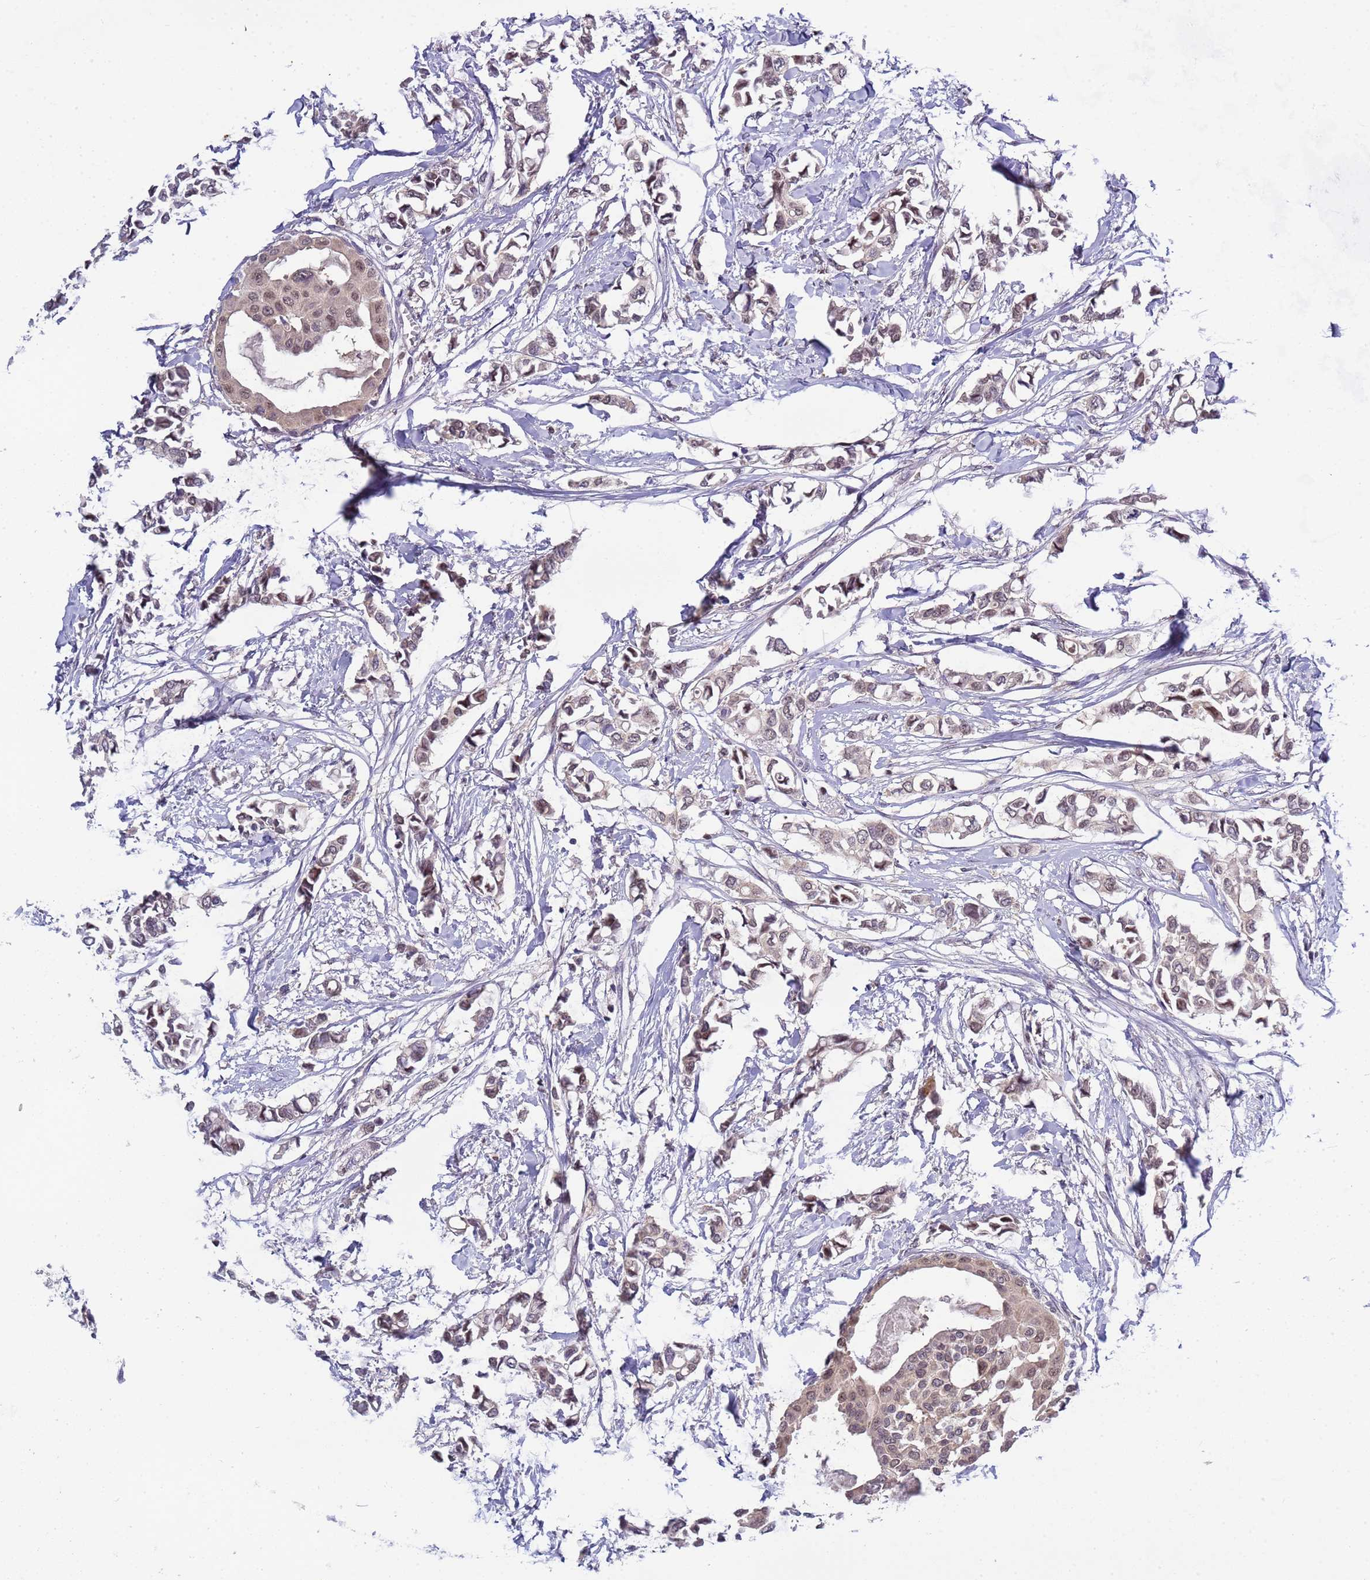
{"staining": {"intensity": "weak", "quantity": ">75%", "location": "nuclear"}, "tissue": "breast cancer", "cell_type": "Tumor cells", "image_type": "cancer", "snomed": [{"axis": "morphology", "description": "Duct carcinoma"}, {"axis": "topography", "description": "Breast"}], "caption": "Immunohistochemical staining of breast cancer (invasive ductal carcinoma) displays low levels of weak nuclear staining in approximately >75% of tumor cells. Nuclei are stained in blue.", "gene": "CD53", "patient": {"sex": "female", "age": 41}}